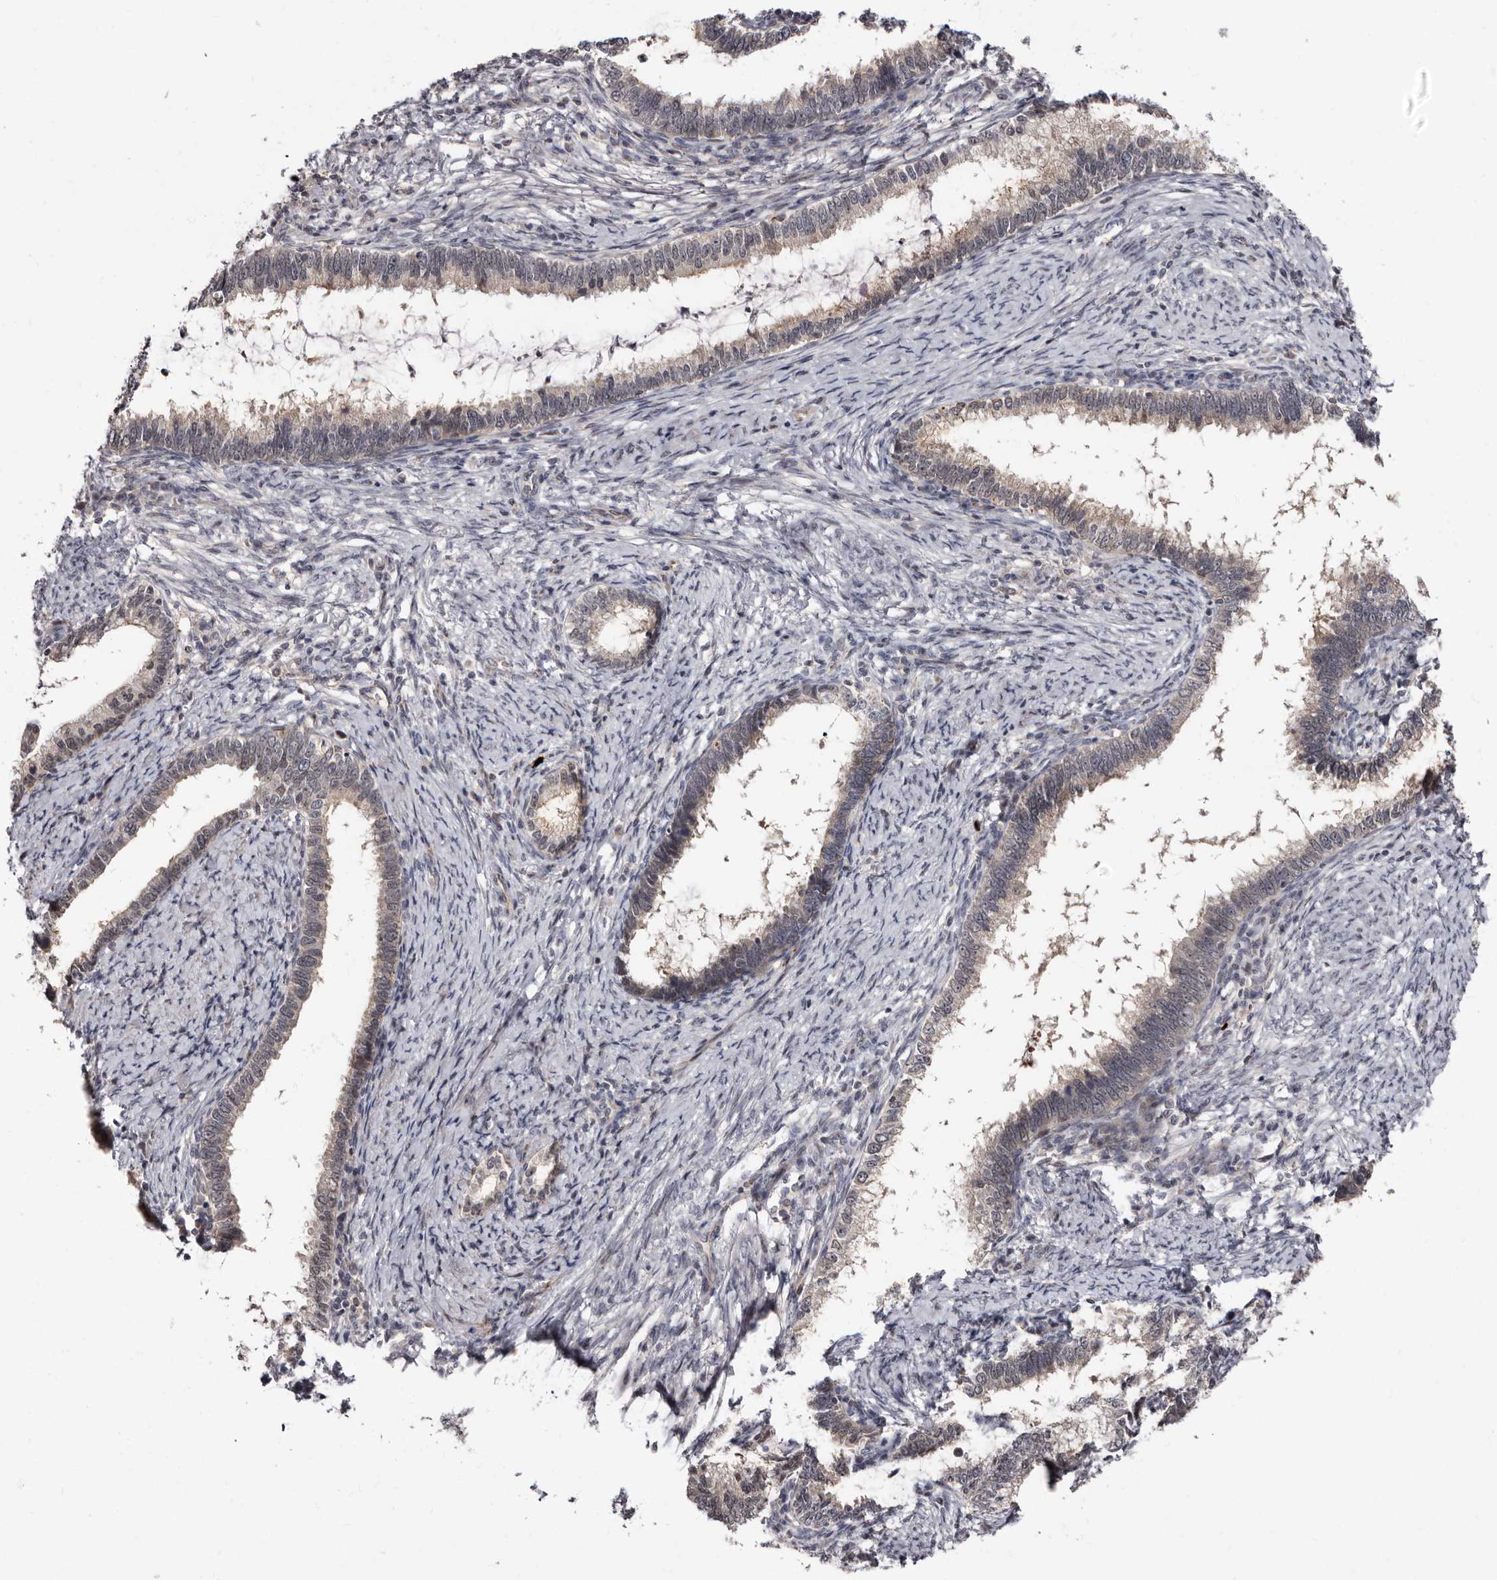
{"staining": {"intensity": "weak", "quantity": "25%-75%", "location": "cytoplasmic/membranous,nuclear"}, "tissue": "cervical cancer", "cell_type": "Tumor cells", "image_type": "cancer", "snomed": [{"axis": "morphology", "description": "Adenocarcinoma, NOS"}, {"axis": "topography", "description": "Cervix"}], "caption": "Weak cytoplasmic/membranous and nuclear positivity is identified in approximately 25%-75% of tumor cells in adenocarcinoma (cervical). The staining is performed using DAB (3,3'-diaminobenzidine) brown chromogen to label protein expression. The nuclei are counter-stained blue using hematoxylin.", "gene": "PHF20L1", "patient": {"sex": "female", "age": 36}}